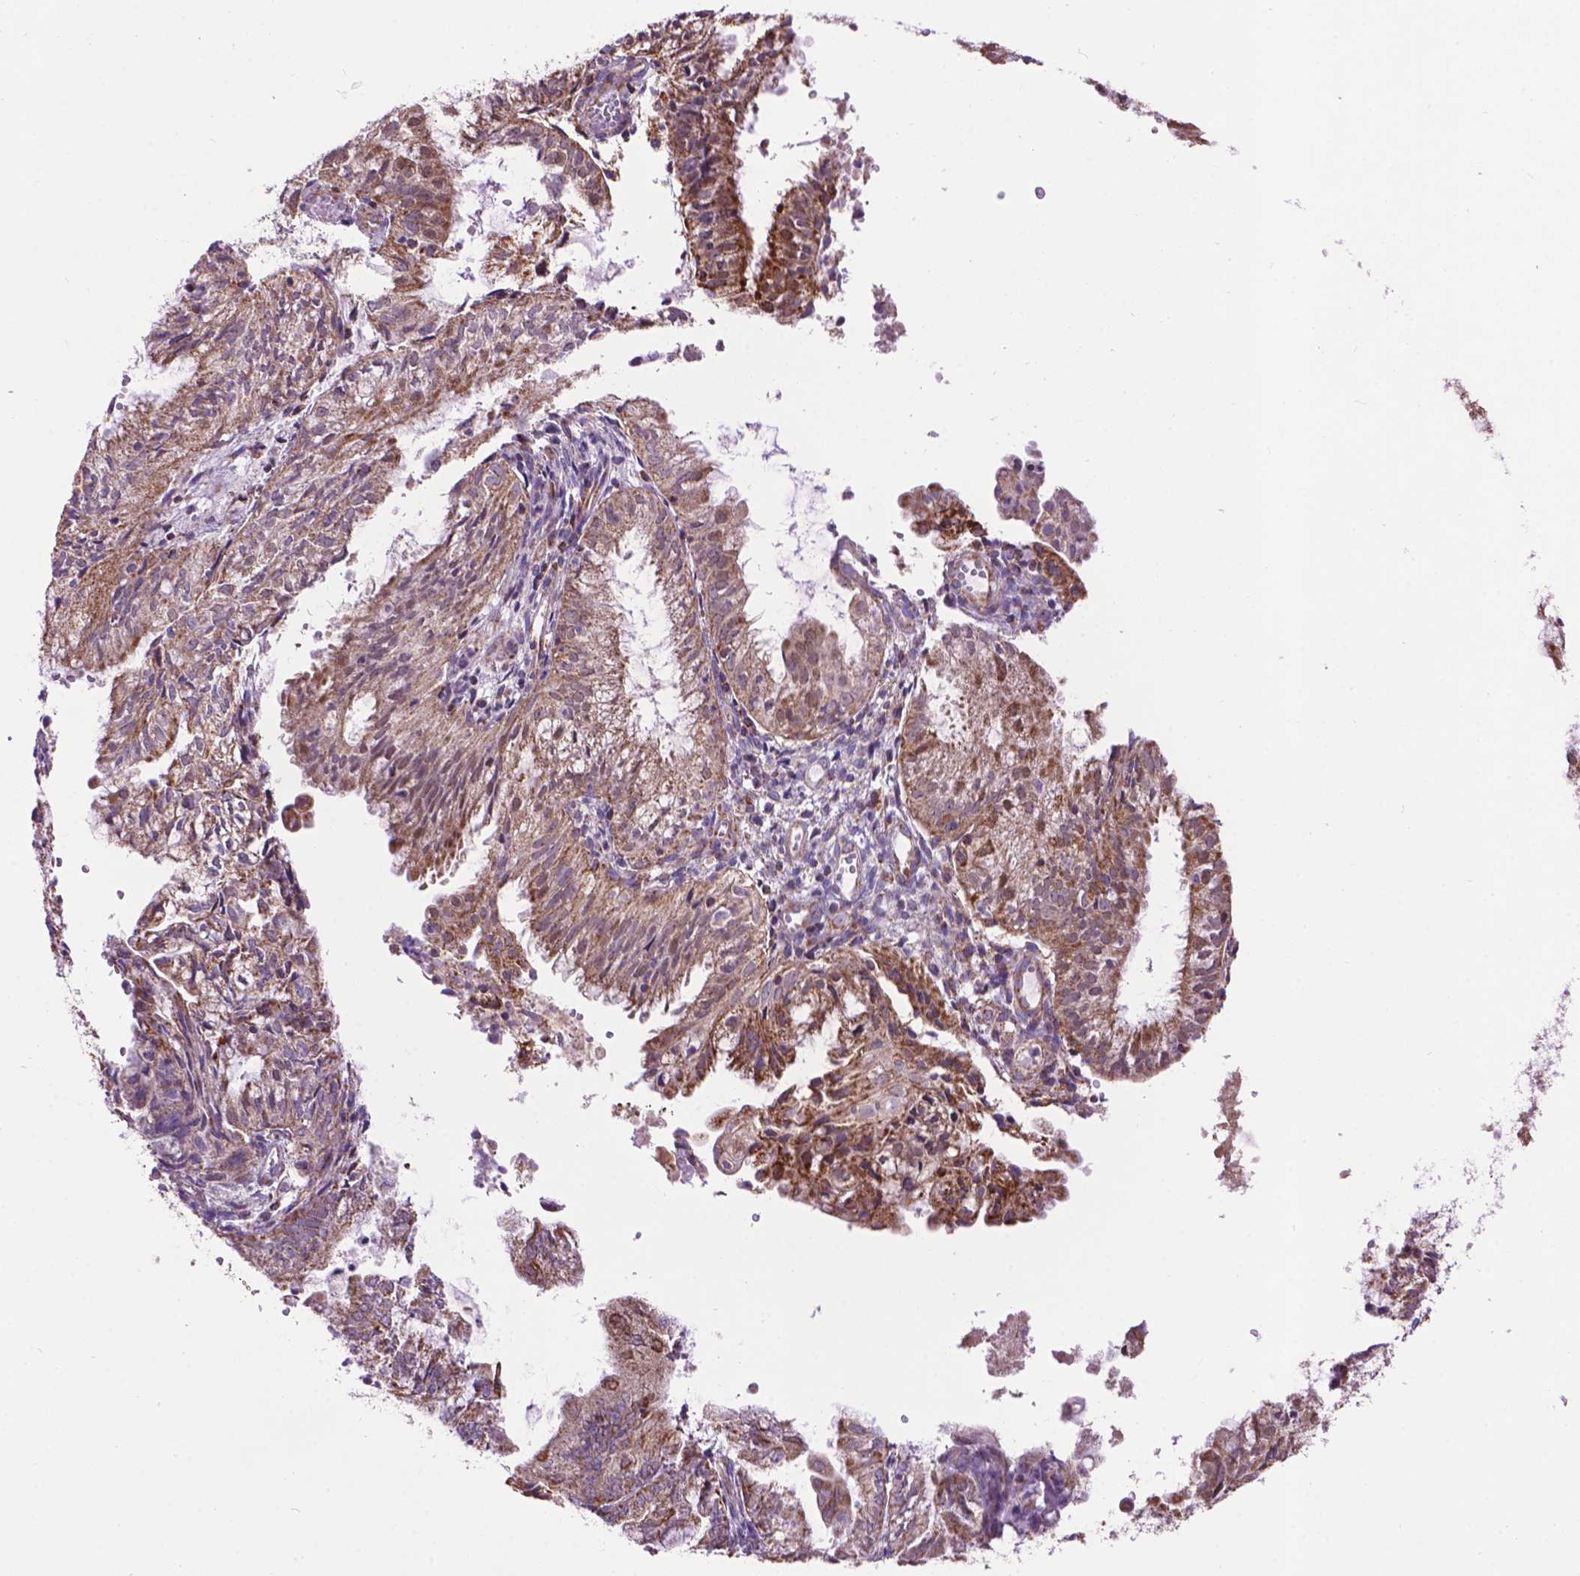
{"staining": {"intensity": "moderate", "quantity": "25%-75%", "location": "cytoplasmic/membranous"}, "tissue": "endometrial cancer", "cell_type": "Tumor cells", "image_type": "cancer", "snomed": [{"axis": "morphology", "description": "Adenocarcinoma, NOS"}, {"axis": "topography", "description": "Endometrium"}], "caption": "The photomicrograph displays immunohistochemical staining of endometrial cancer. There is moderate cytoplasmic/membranous expression is seen in about 25%-75% of tumor cells.", "gene": "PYCR3", "patient": {"sex": "female", "age": 55}}